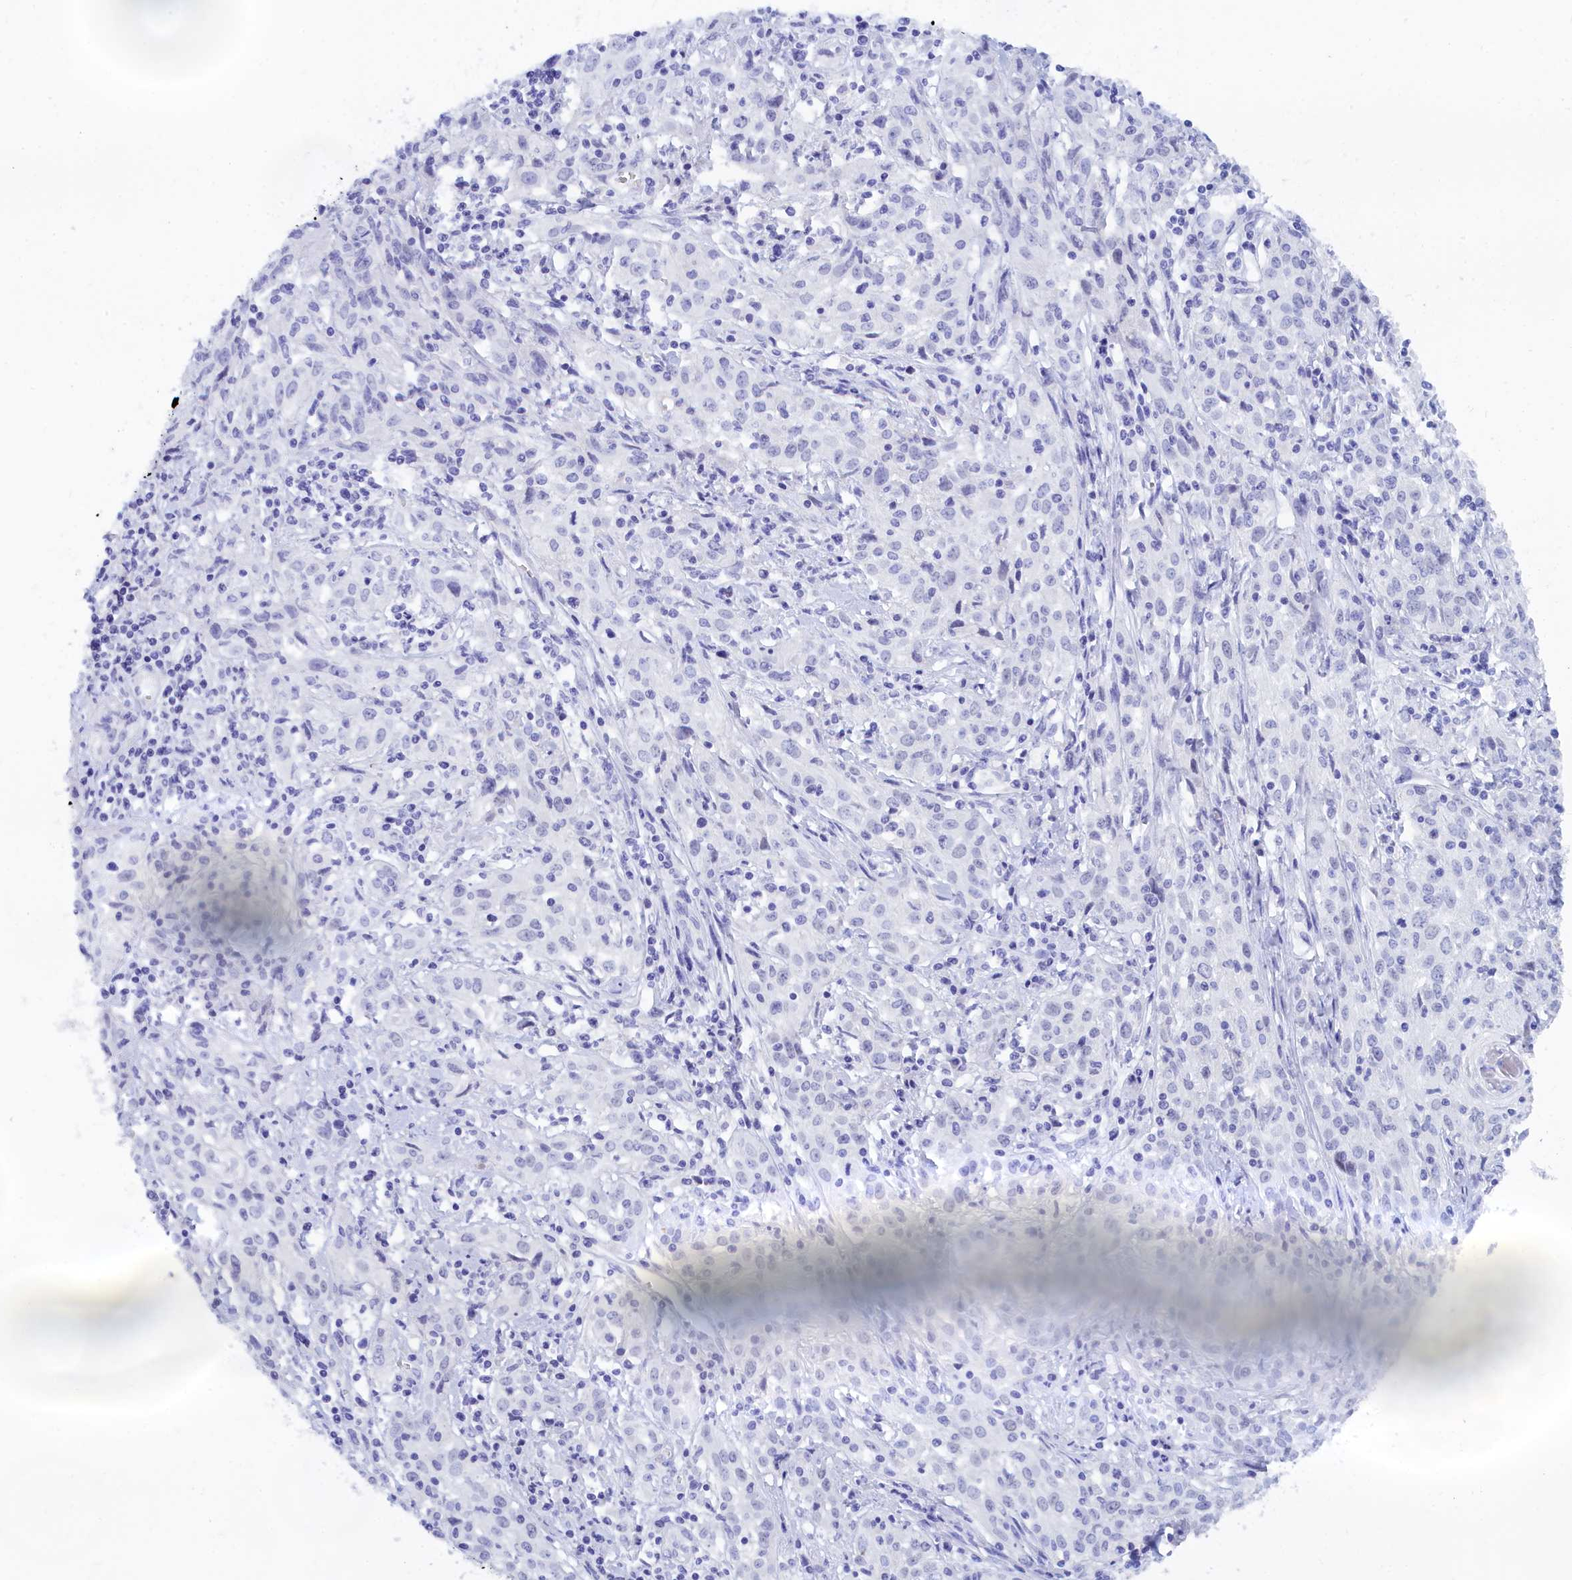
{"staining": {"intensity": "negative", "quantity": "none", "location": "none"}, "tissue": "cervical cancer", "cell_type": "Tumor cells", "image_type": "cancer", "snomed": [{"axis": "morphology", "description": "Squamous cell carcinoma, NOS"}, {"axis": "topography", "description": "Cervix"}], "caption": "This is an immunohistochemistry photomicrograph of human cervical squamous cell carcinoma. There is no positivity in tumor cells.", "gene": "TRIM10", "patient": {"sex": "female", "age": 57}}